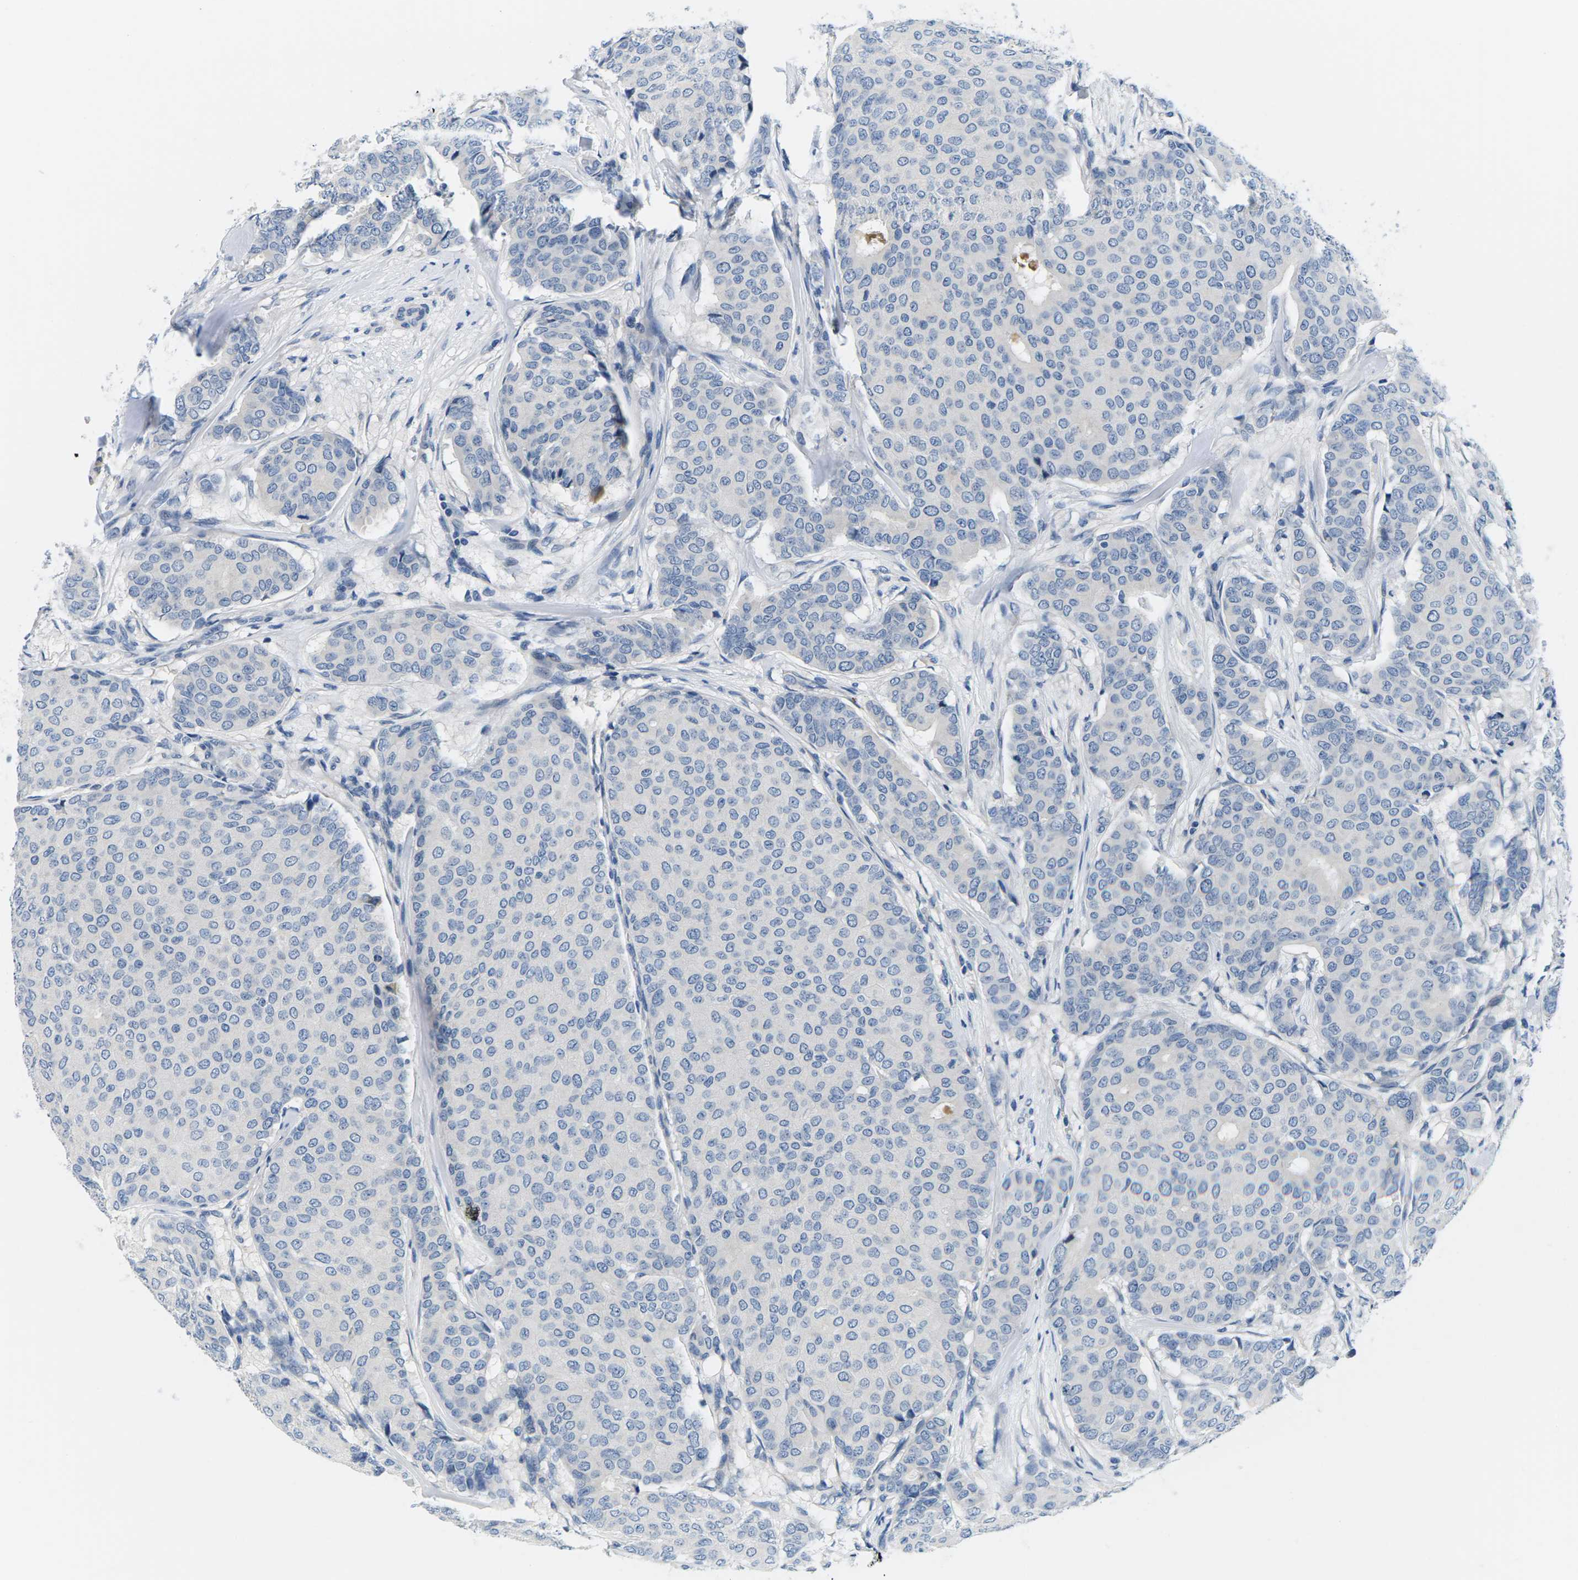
{"staining": {"intensity": "negative", "quantity": "none", "location": "none"}, "tissue": "breast cancer", "cell_type": "Tumor cells", "image_type": "cancer", "snomed": [{"axis": "morphology", "description": "Duct carcinoma"}, {"axis": "topography", "description": "Breast"}], "caption": "Tumor cells are negative for protein expression in human breast cancer (intraductal carcinoma).", "gene": "TSPAN2", "patient": {"sex": "female", "age": 75}}